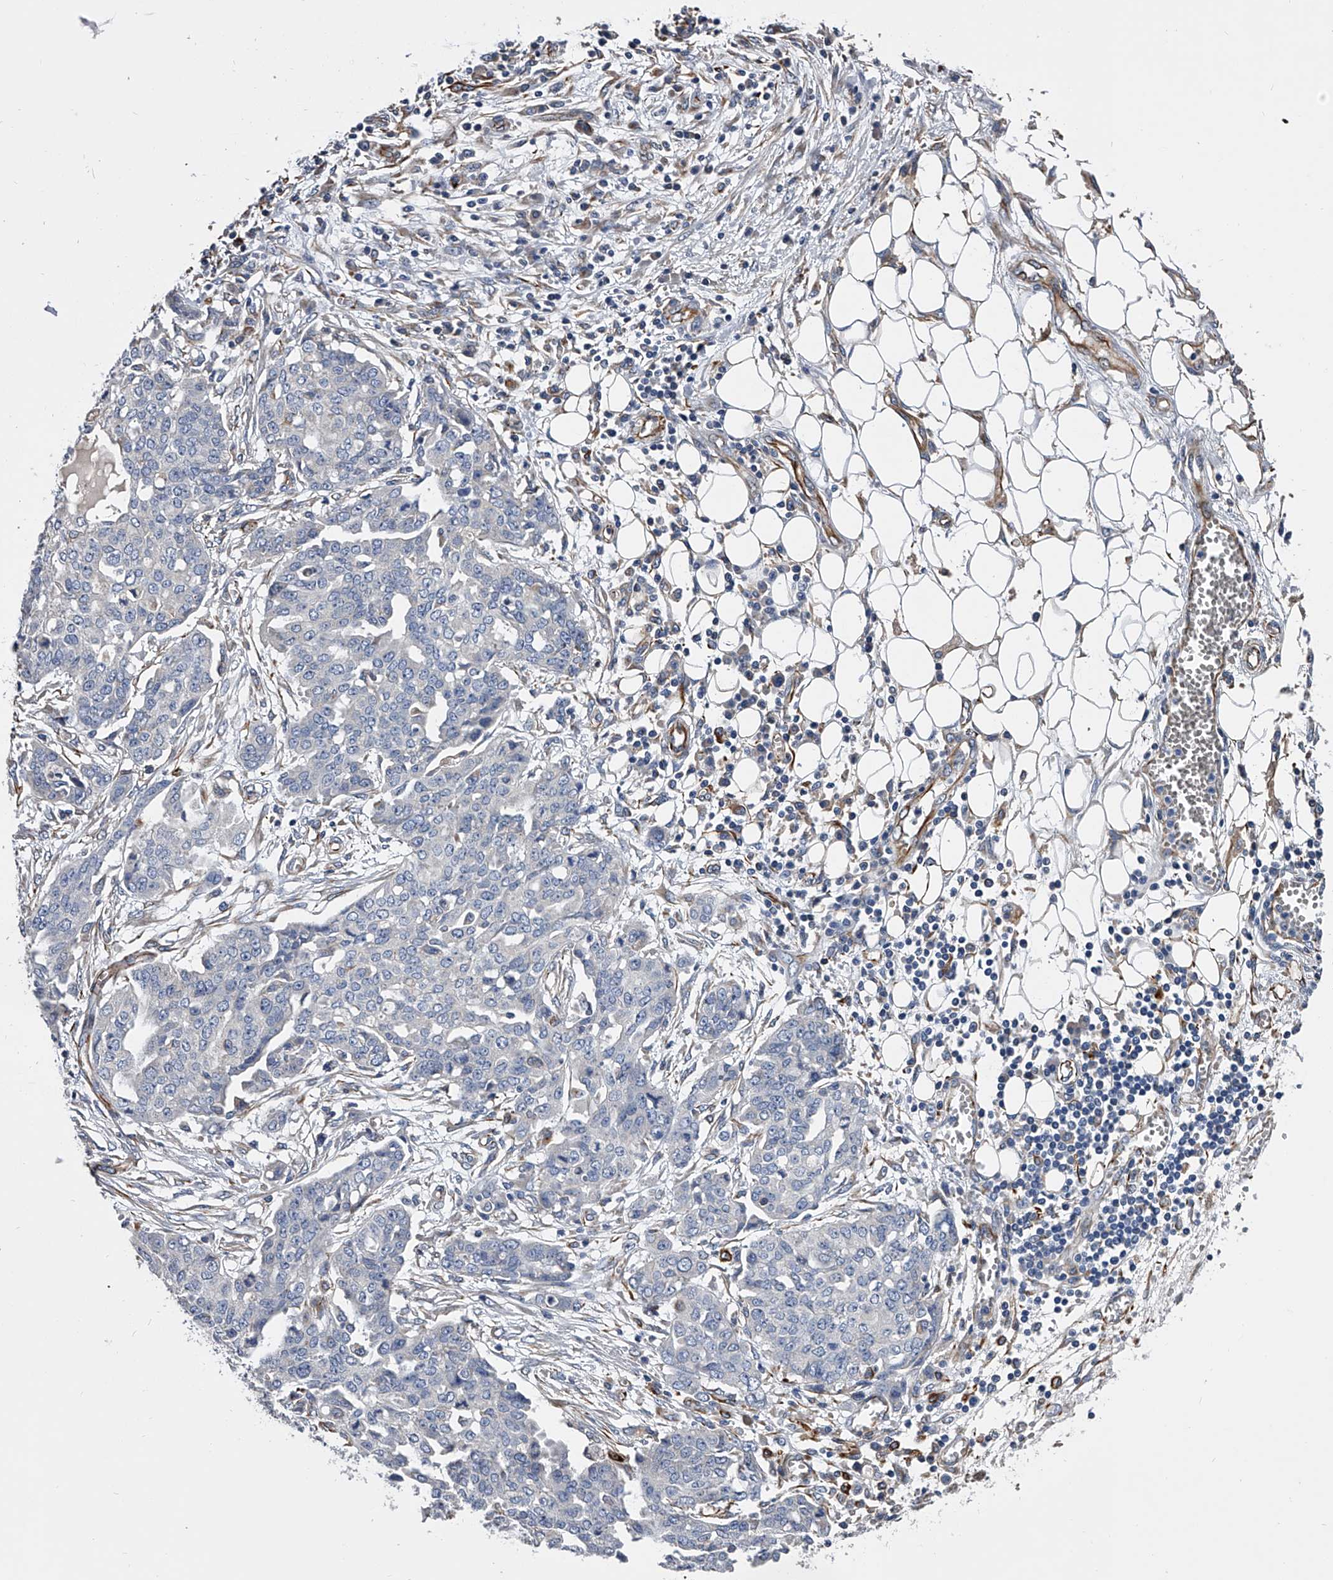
{"staining": {"intensity": "negative", "quantity": "none", "location": "none"}, "tissue": "ovarian cancer", "cell_type": "Tumor cells", "image_type": "cancer", "snomed": [{"axis": "morphology", "description": "Cystadenocarcinoma, serous, NOS"}, {"axis": "topography", "description": "Soft tissue"}, {"axis": "topography", "description": "Ovary"}], "caption": "Immunohistochemistry (IHC) micrograph of neoplastic tissue: serous cystadenocarcinoma (ovarian) stained with DAB shows no significant protein positivity in tumor cells. (DAB (3,3'-diaminobenzidine) immunohistochemistry (IHC), high magnification).", "gene": "EFCAB7", "patient": {"sex": "female", "age": 57}}